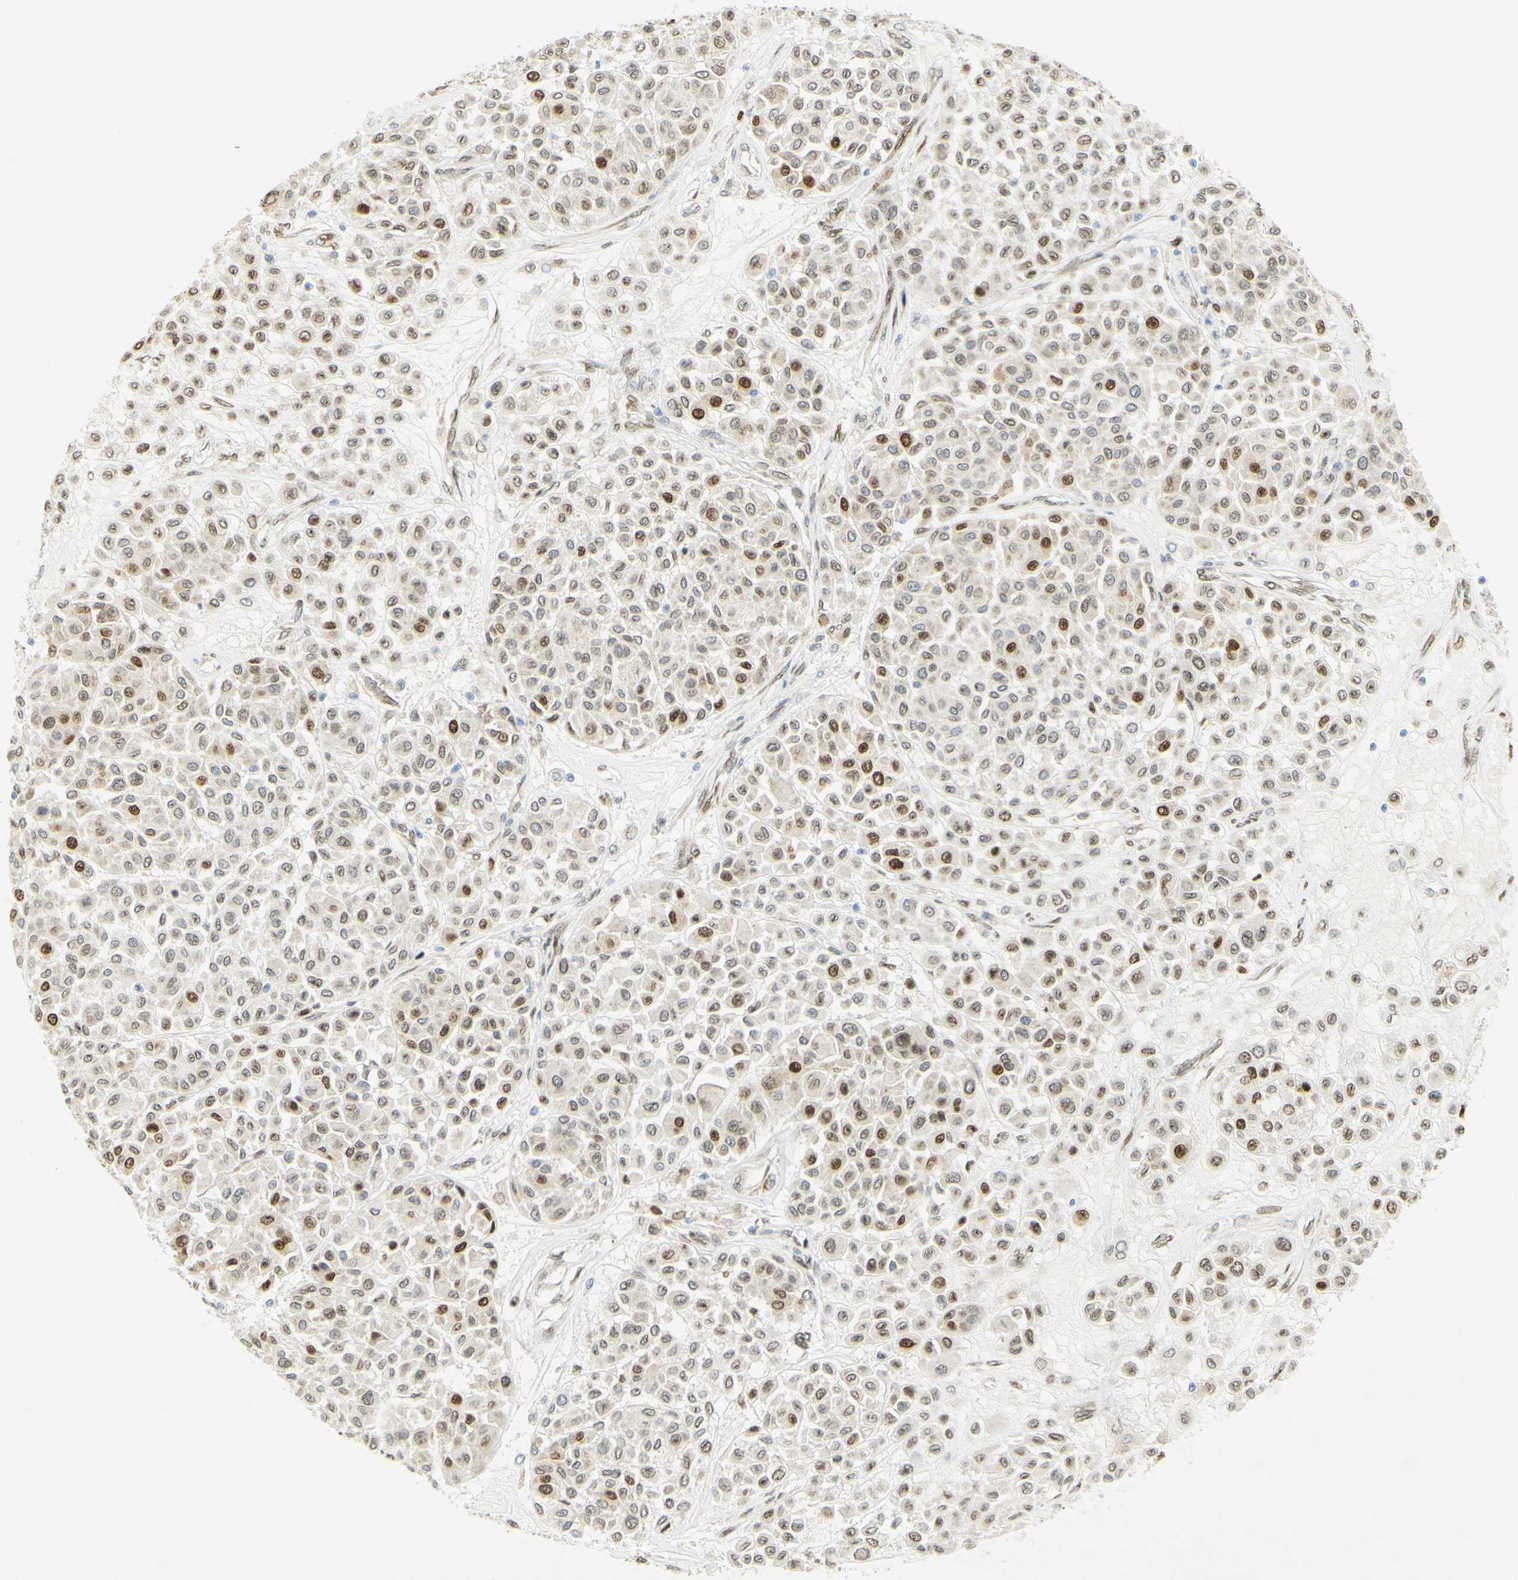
{"staining": {"intensity": "strong", "quantity": "25%-75%", "location": "nuclear"}, "tissue": "melanoma", "cell_type": "Tumor cells", "image_type": "cancer", "snomed": [{"axis": "morphology", "description": "Malignant melanoma, Metastatic site"}, {"axis": "topography", "description": "Soft tissue"}], "caption": "Human melanoma stained with a protein marker displays strong staining in tumor cells.", "gene": "E2F1", "patient": {"sex": "male", "age": 41}}